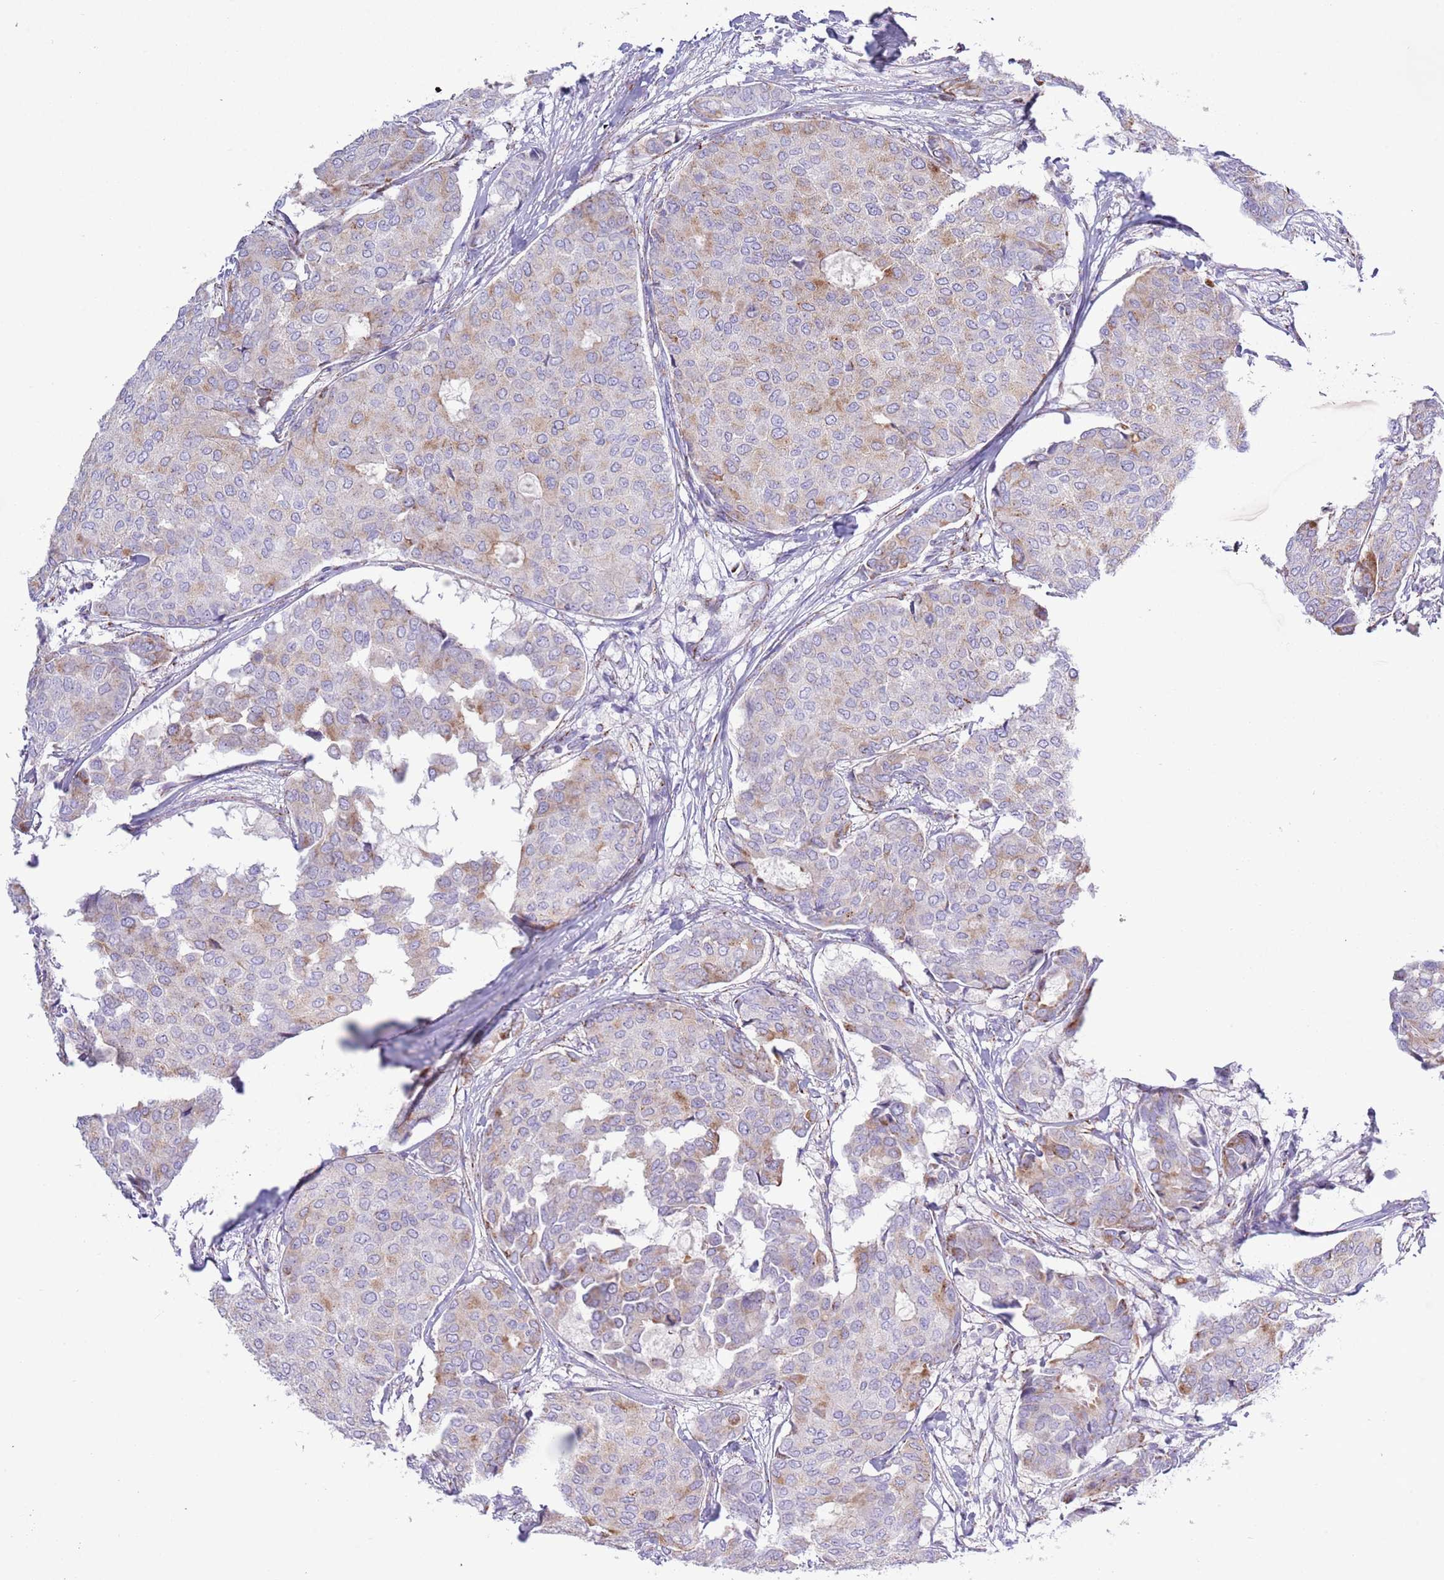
{"staining": {"intensity": "weak", "quantity": "<25%", "location": "cytoplasmic/membranous"}, "tissue": "breast cancer", "cell_type": "Tumor cells", "image_type": "cancer", "snomed": [{"axis": "morphology", "description": "Duct carcinoma"}, {"axis": "topography", "description": "Breast"}], "caption": "Immunohistochemical staining of human breast cancer (invasive ductal carcinoma) demonstrates no significant expression in tumor cells.", "gene": "ATP6V1B1", "patient": {"sex": "female", "age": 75}}